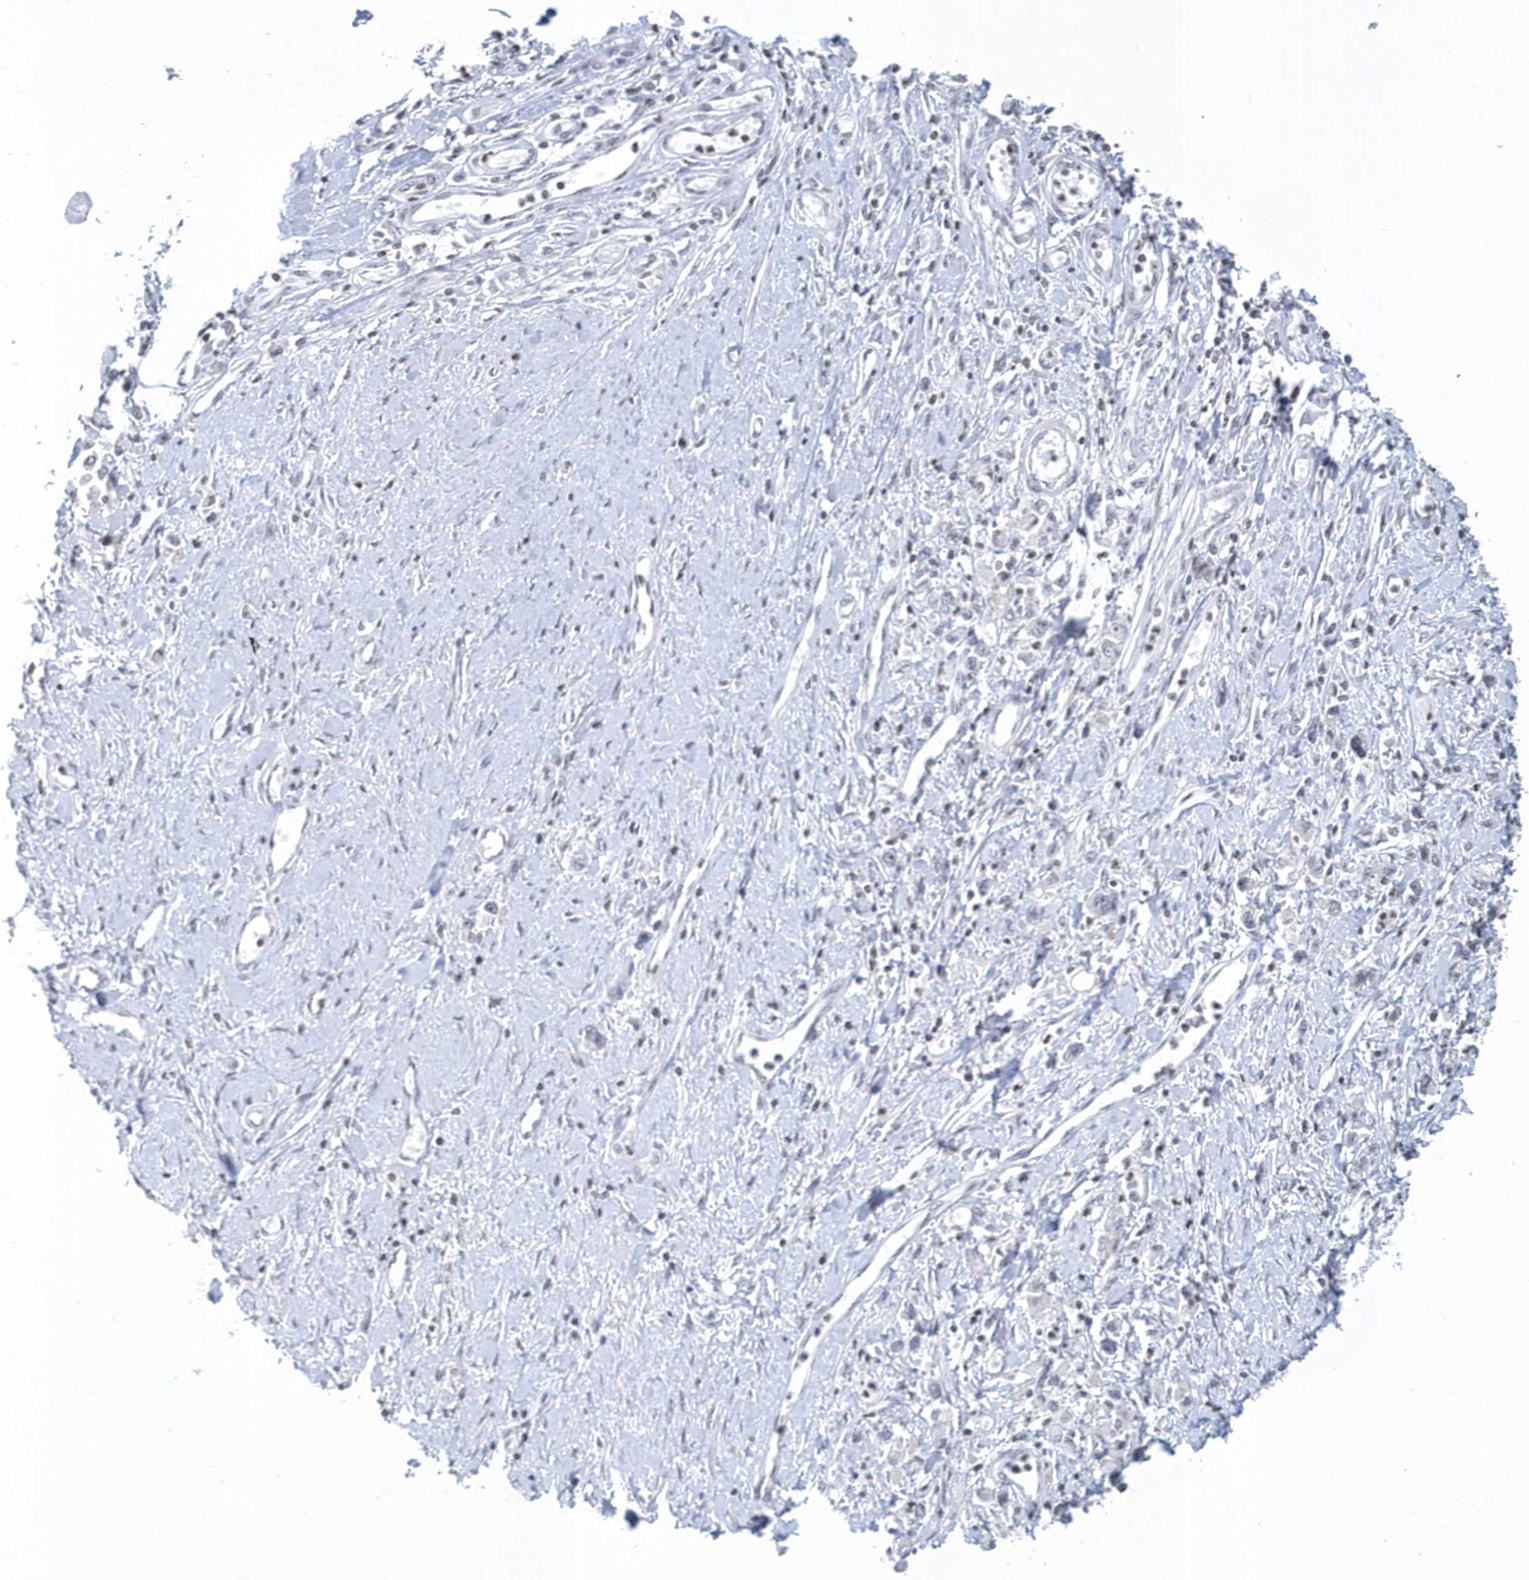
{"staining": {"intensity": "negative", "quantity": "none", "location": "none"}, "tissue": "stomach cancer", "cell_type": "Tumor cells", "image_type": "cancer", "snomed": [{"axis": "morphology", "description": "Adenocarcinoma, NOS"}, {"axis": "topography", "description": "Stomach"}], "caption": "This image is of adenocarcinoma (stomach) stained with IHC to label a protein in brown with the nuclei are counter-stained blue. There is no positivity in tumor cells.", "gene": "VWA5B2", "patient": {"sex": "female", "age": 76}}